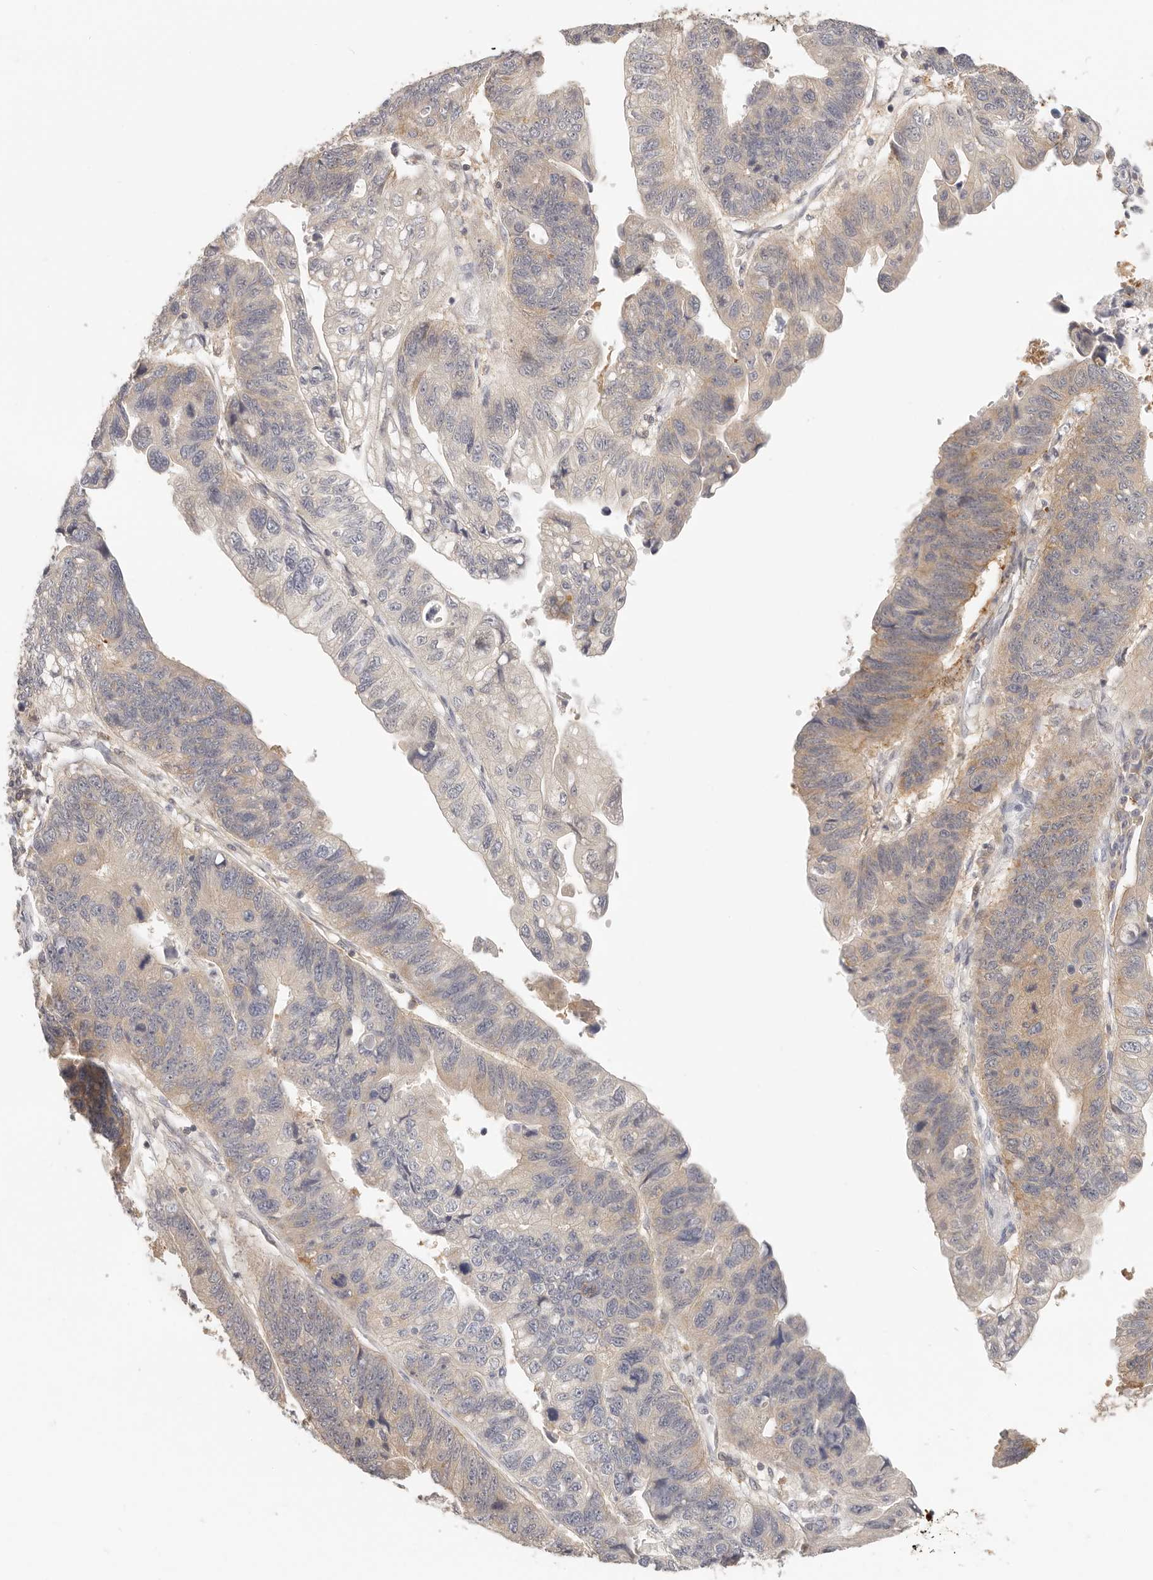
{"staining": {"intensity": "weak", "quantity": "25%-75%", "location": "cytoplasmic/membranous"}, "tissue": "stomach cancer", "cell_type": "Tumor cells", "image_type": "cancer", "snomed": [{"axis": "morphology", "description": "Adenocarcinoma, NOS"}, {"axis": "topography", "description": "Stomach"}], "caption": "DAB immunohistochemical staining of human stomach adenocarcinoma reveals weak cytoplasmic/membranous protein positivity in approximately 25%-75% of tumor cells.", "gene": "DTNBP1", "patient": {"sex": "male", "age": 59}}